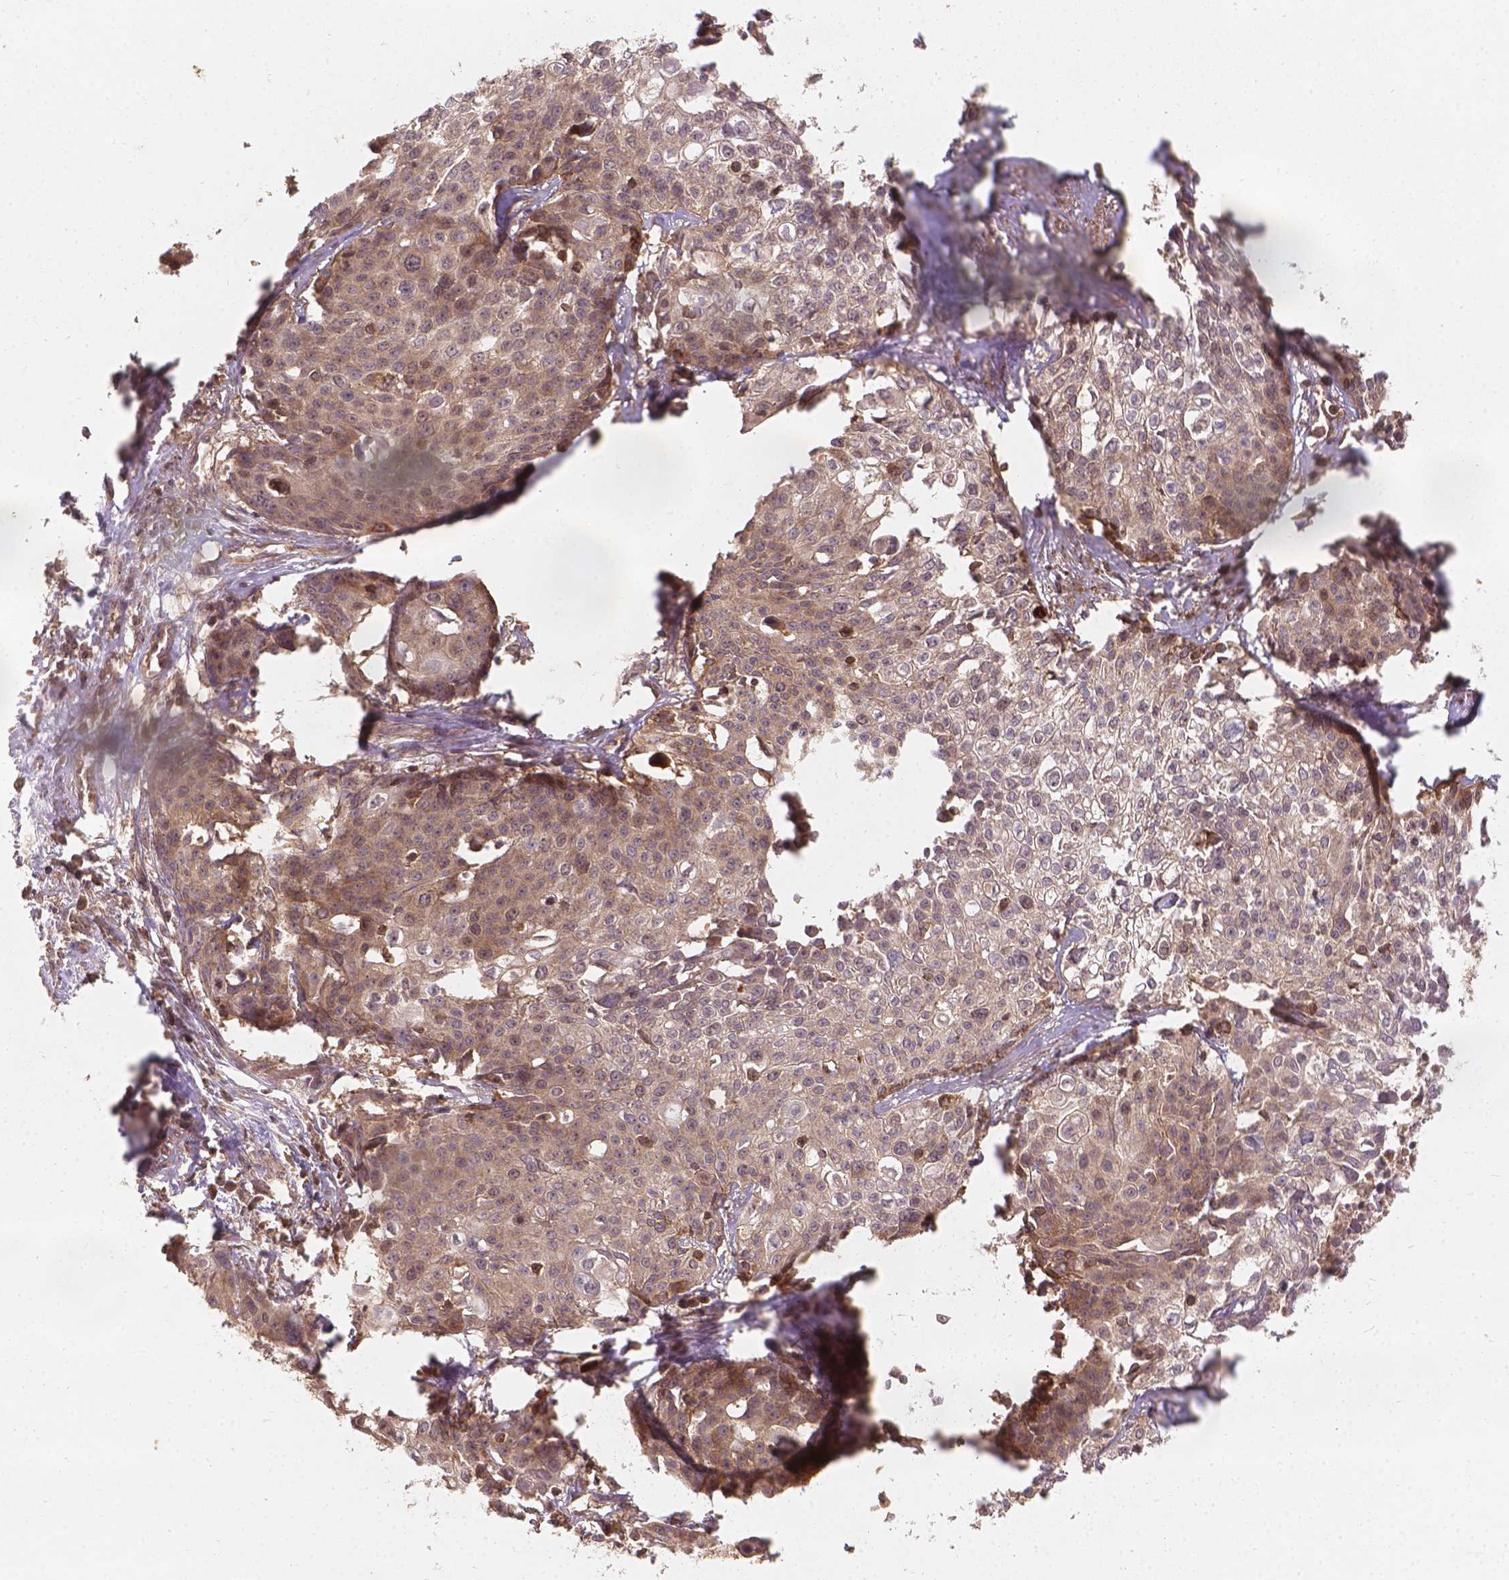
{"staining": {"intensity": "weak", "quantity": "25%-75%", "location": "cytoplasmic/membranous"}, "tissue": "cervical cancer", "cell_type": "Tumor cells", "image_type": "cancer", "snomed": [{"axis": "morphology", "description": "Squamous cell carcinoma, NOS"}, {"axis": "topography", "description": "Cervix"}], "caption": "Immunohistochemistry micrograph of neoplastic tissue: squamous cell carcinoma (cervical) stained using immunohistochemistry (IHC) displays low levels of weak protein expression localized specifically in the cytoplasmic/membranous of tumor cells, appearing as a cytoplasmic/membranous brown color.", "gene": "XPR1", "patient": {"sex": "female", "age": 39}}